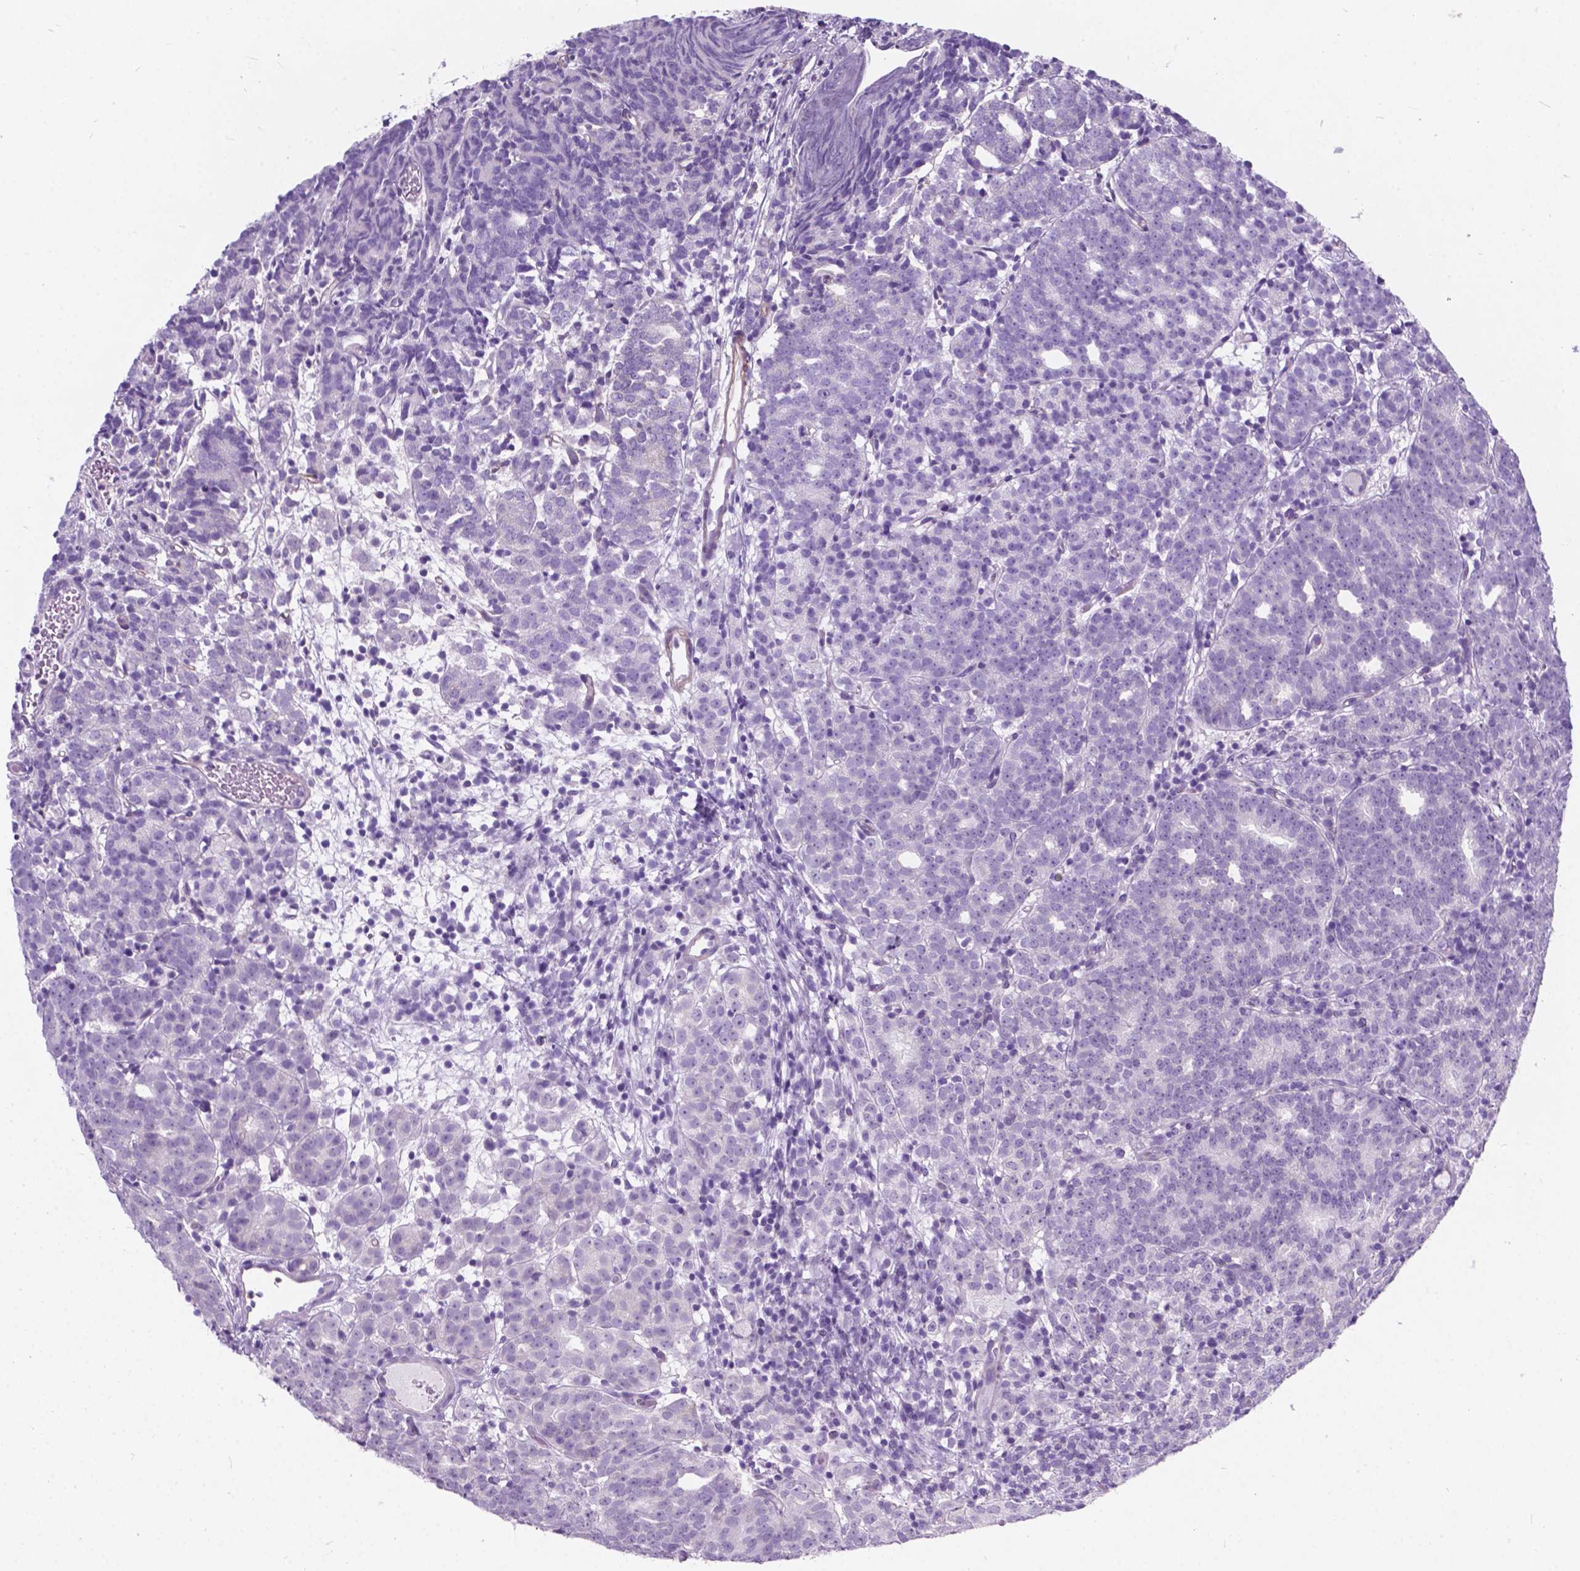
{"staining": {"intensity": "negative", "quantity": "none", "location": "none"}, "tissue": "prostate cancer", "cell_type": "Tumor cells", "image_type": "cancer", "snomed": [{"axis": "morphology", "description": "Adenocarcinoma, High grade"}, {"axis": "topography", "description": "Prostate"}], "caption": "IHC histopathology image of human prostate high-grade adenocarcinoma stained for a protein (brown), which shows no positivity in tumor cells.", "gene": "KIAA0040", "patient": {"sex": "male", "age": 53}}